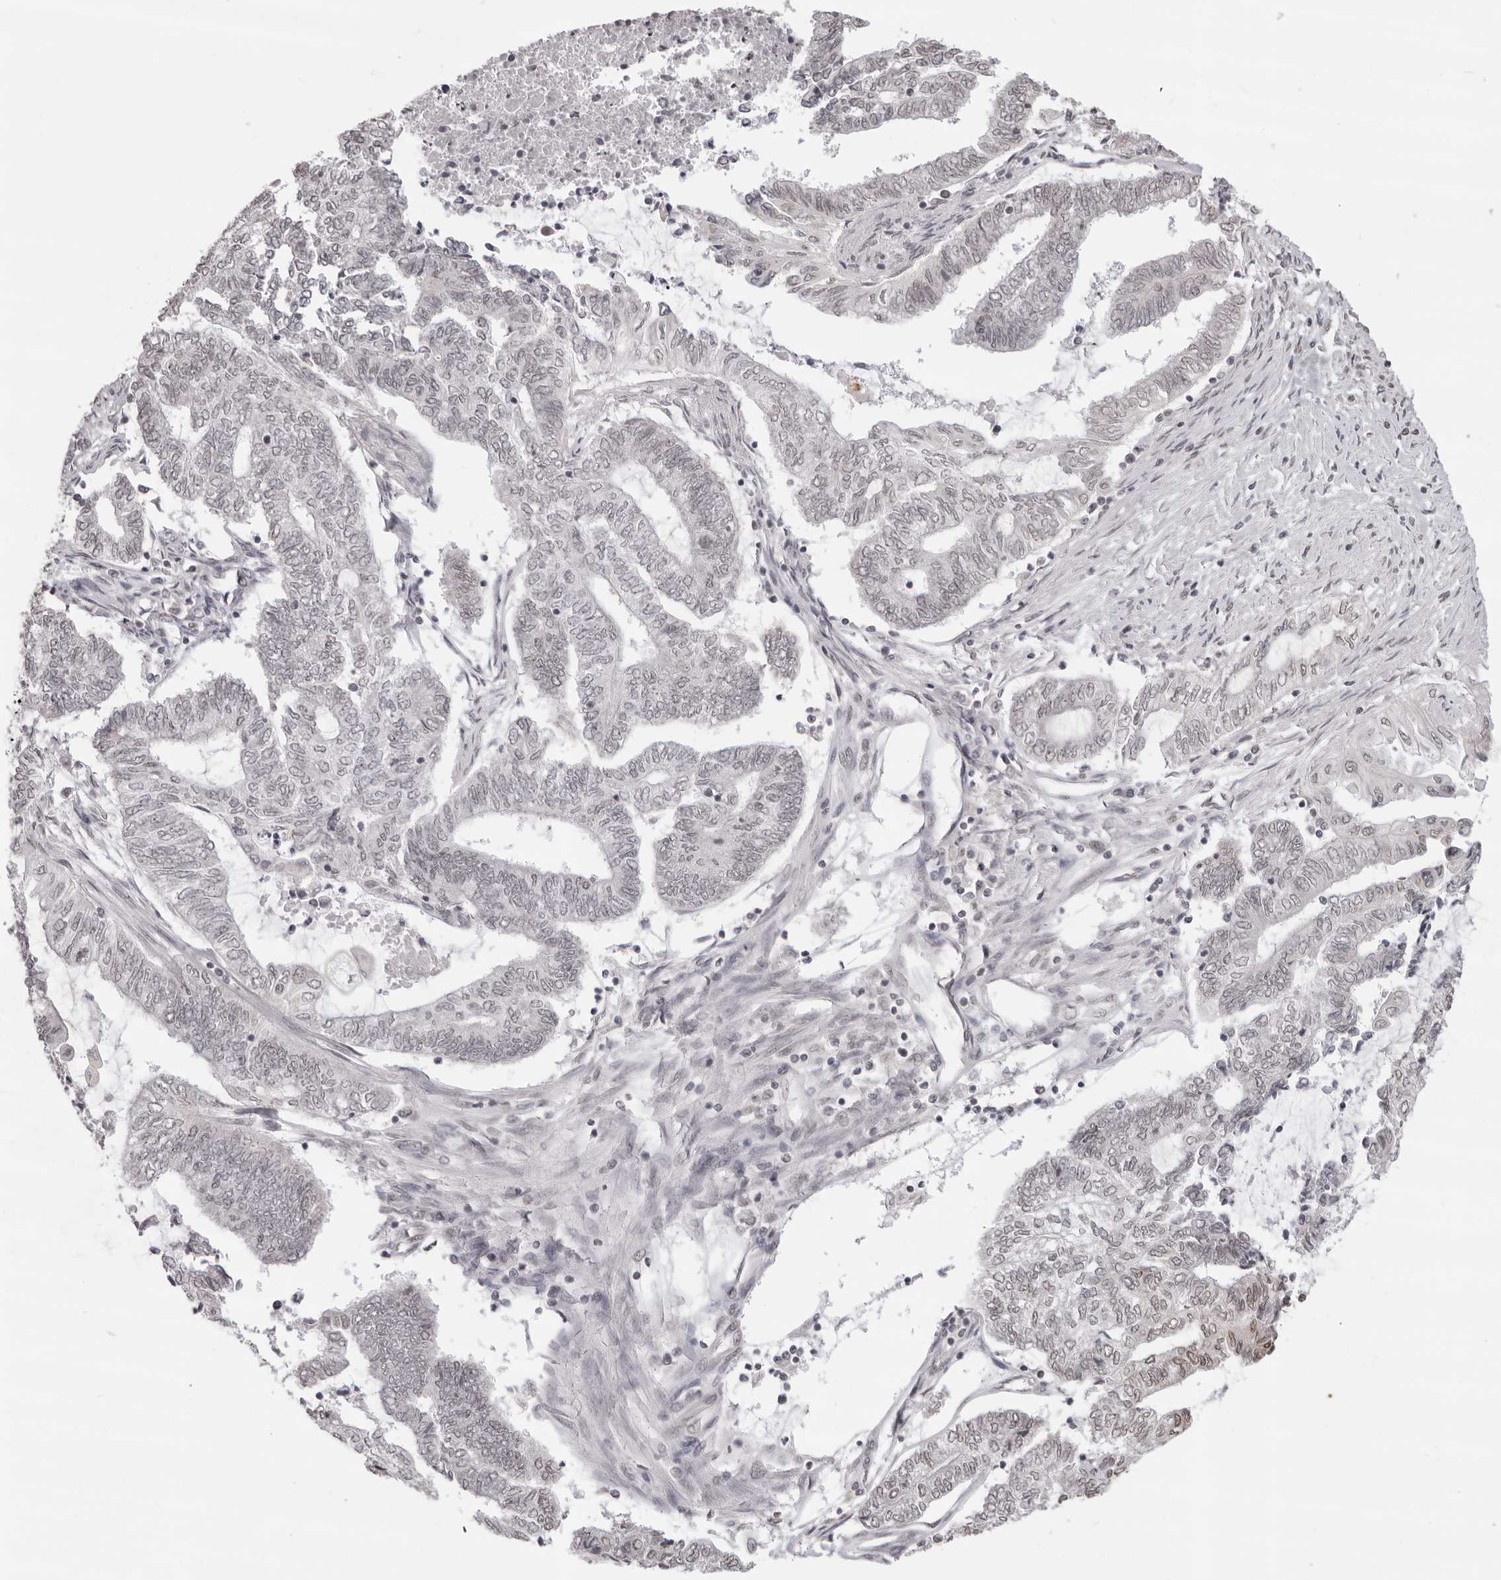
{"staining": {"intensity": "negative", "quantity": "none", "location": "none"}, "tissue": "endometrial cancer", "cell_type": "Tumor cells", "image_type": "cancer", "snomed": [{"axis": "morphology", "description": "Adenocarcinoma, NOS"}, {"axis": "topography", "description": "Uterus"}, {"axis": "topography", "description": "Endometrium"}], "caption": "Immunohistochemistry (IHC) of endometrial cancer shows no positivity in tumor cells.", "gene": "NTM", "patient": {"sex": "female", "age": 70}}